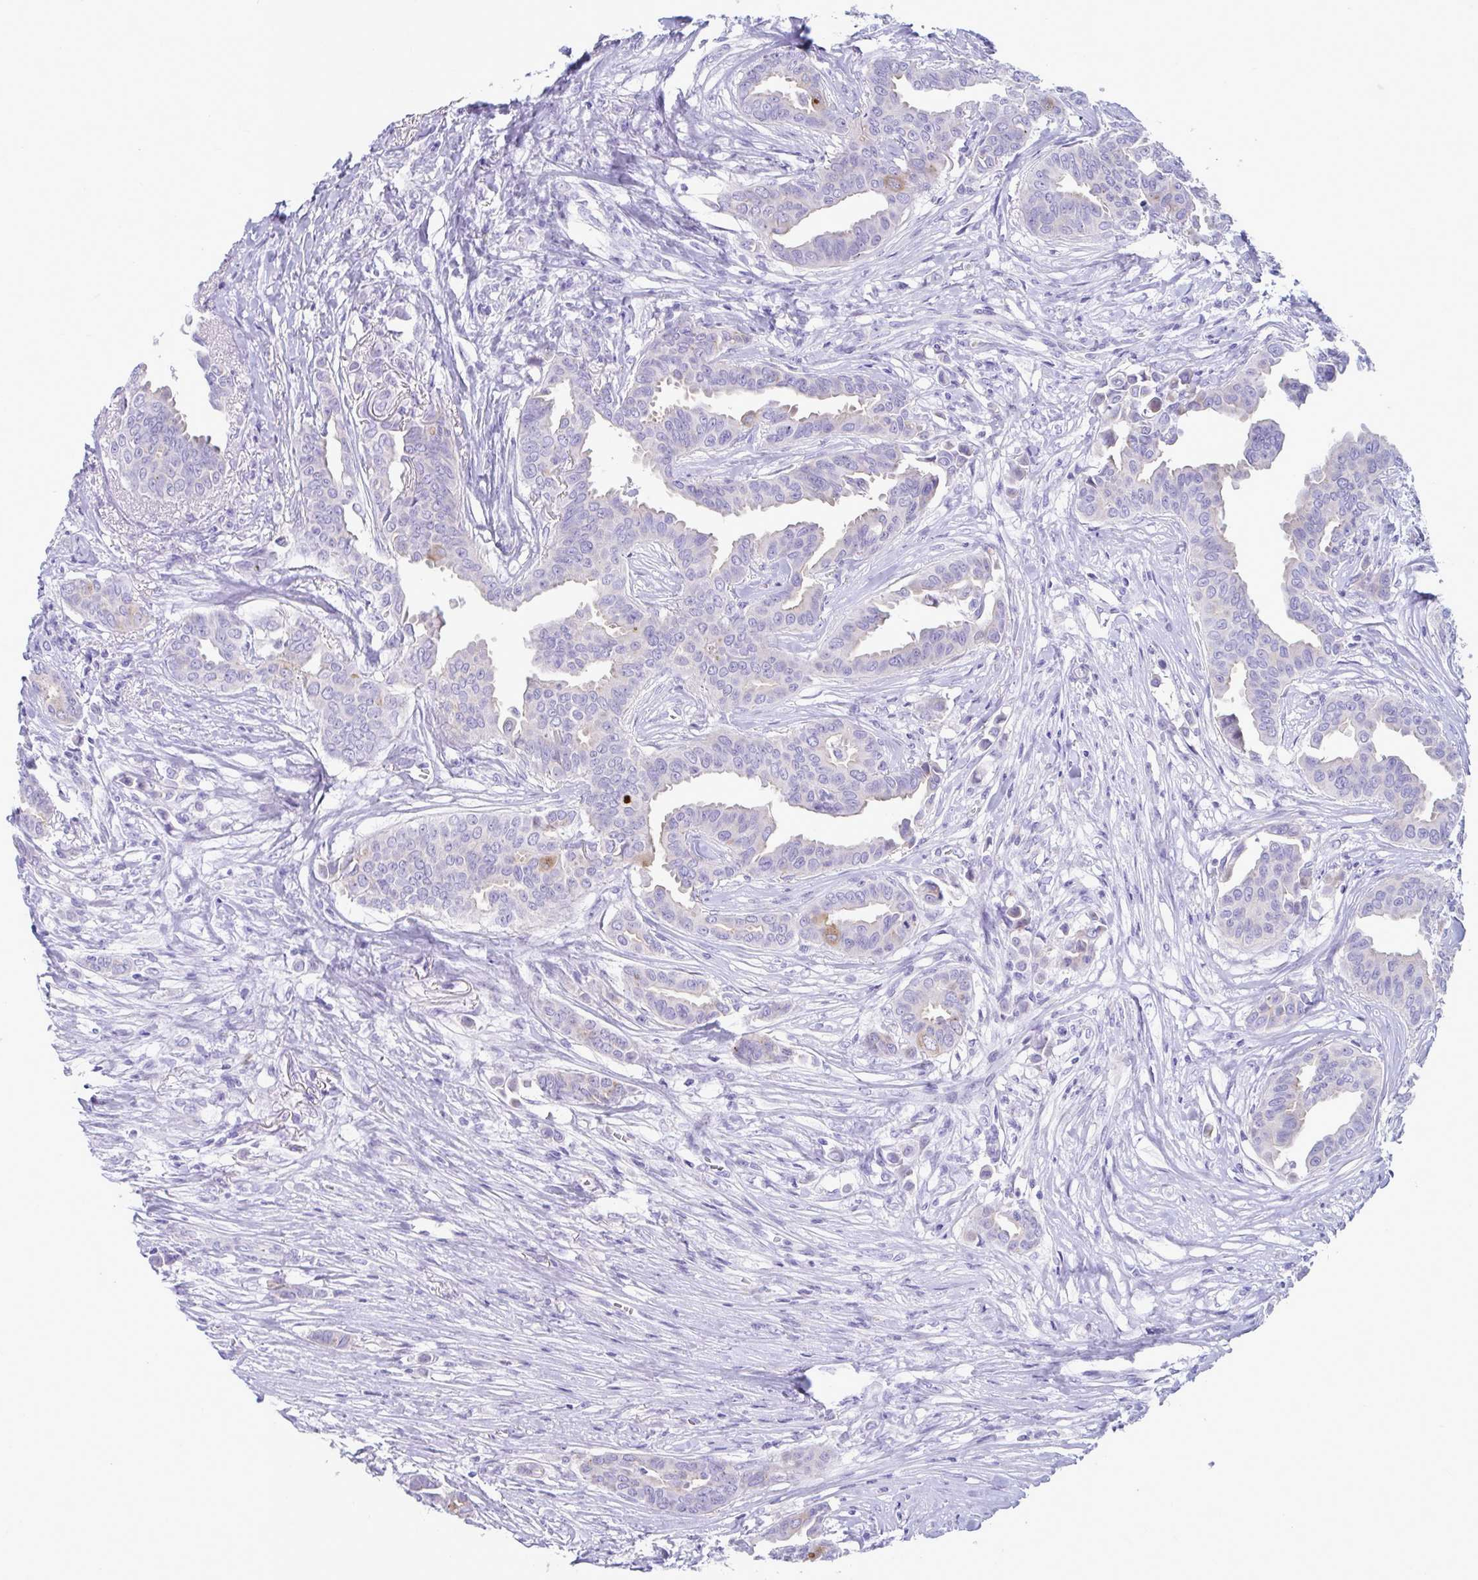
{"staining": {"intensity": "weak", "quantity": "<25%", "location": "cytoplasmic/membranous"}, "tissue": "breast cancer", "cell_type": "Tumor cells", "image_type": "cancer", "snomed": [{"axis": "morphology", "description": "Duct carcinoma"}, {"axis": "topography", "description": "Breast"}], "caption": "Human breast cancer stained for a protein using immunohistochemistry (IHC) demonstrates no positivity in tumor cells.", "gene": "TTC30B", "patient": {"sex": "female", "age": 45}}